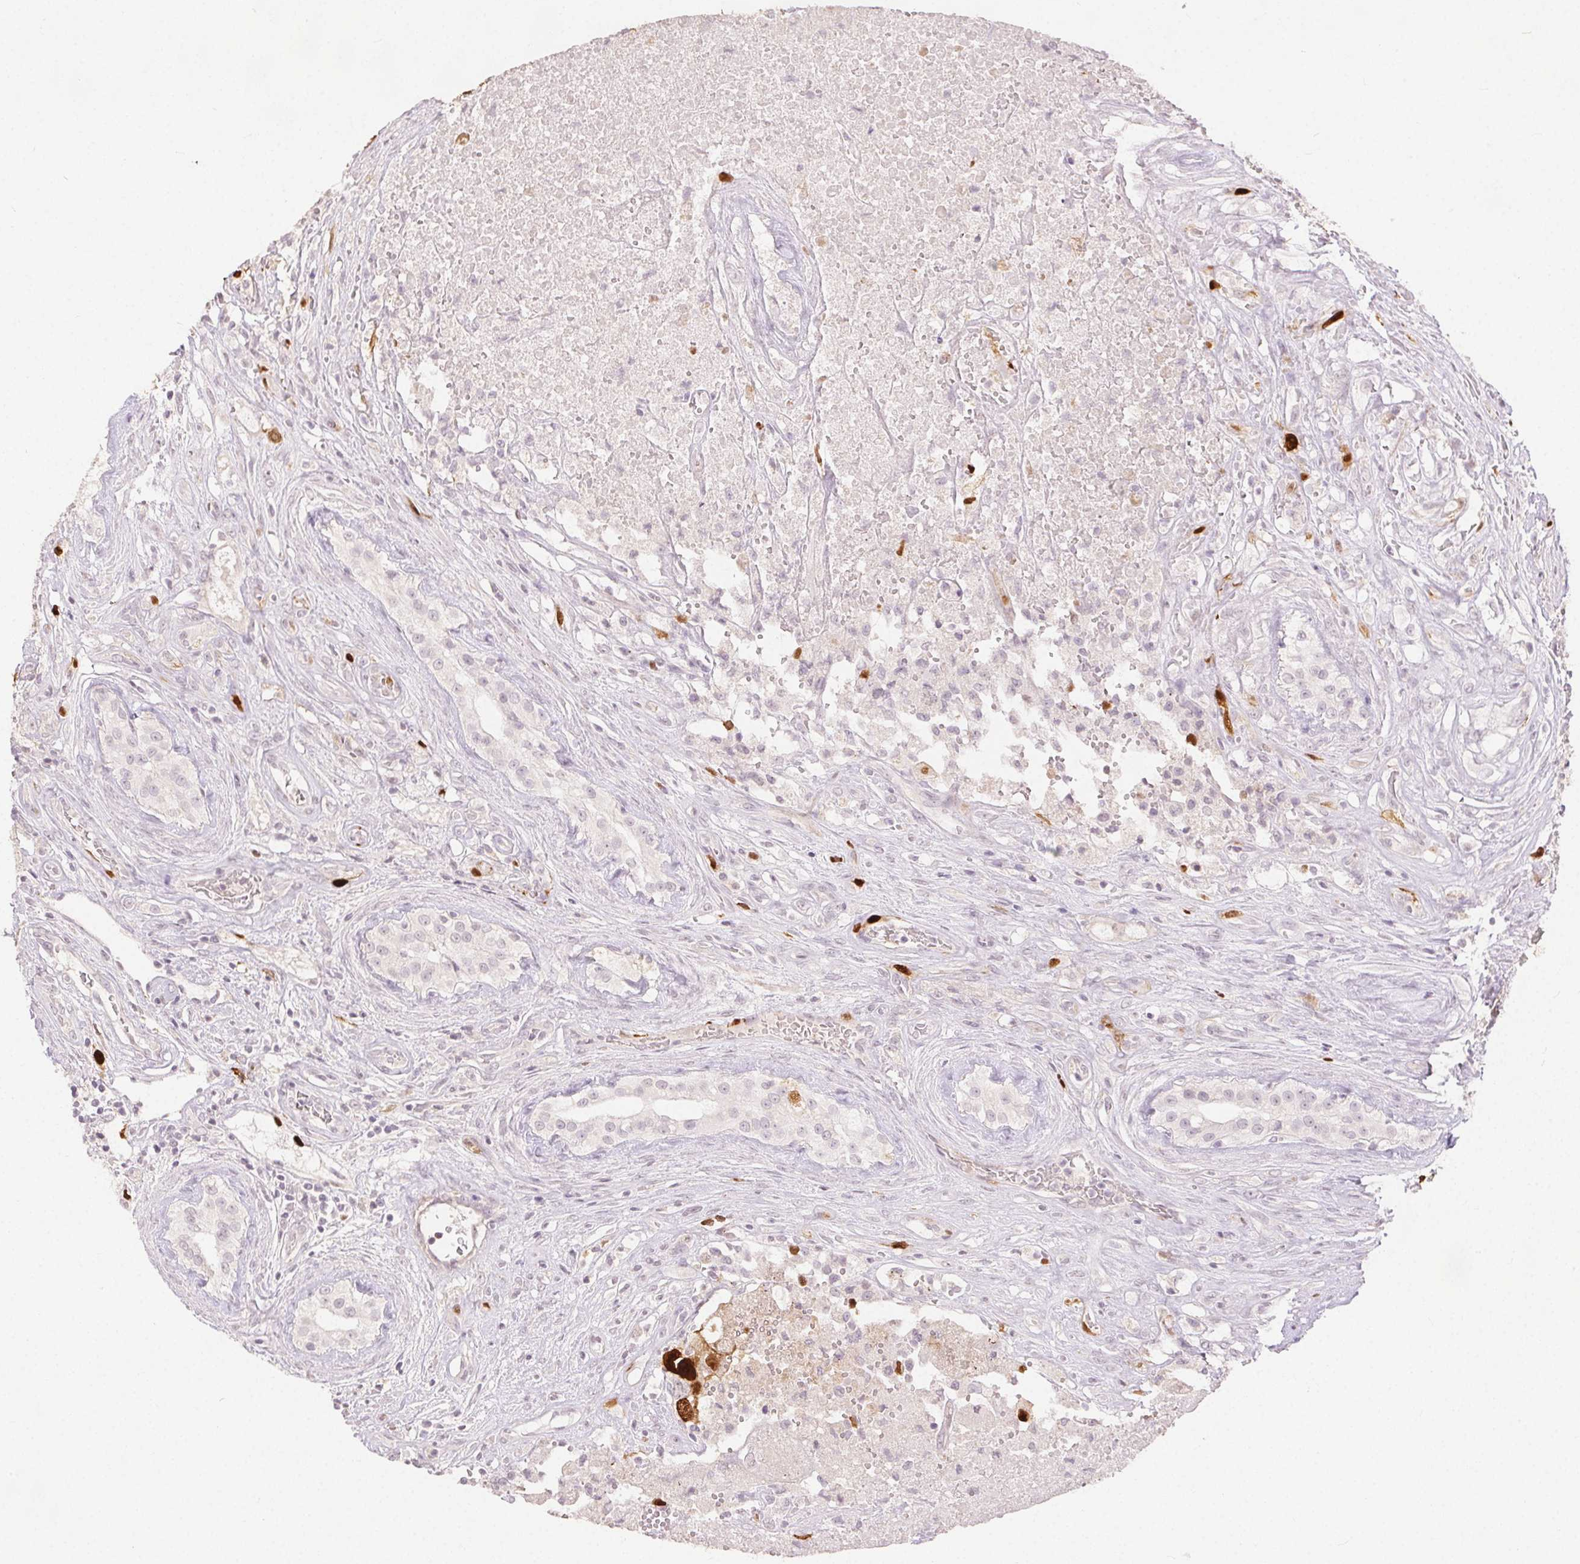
{"staining": {"intensity": "strong", "quantity": "25%-75%", "location": "nuclear"}, "tissue": "testis cancer", "cell_type": "Tumor cells", "image_type": "cancer", "snomed": [{"axis": "morphology", "description": "Carcinoma, Embryonal, NOS"}, {"axis": "topography", "description": "Testis"}], "caption": "This micrograph displays testis embryonal carcinoma stained with immunohistochemistry (IHC) to label a protein in brown. The nuclear of tumor cells show strong positivity for the protein. Nuclei are counter-stained blue.", "gene": "ANLN", "patient": {"sex": "male", "age": 24}}